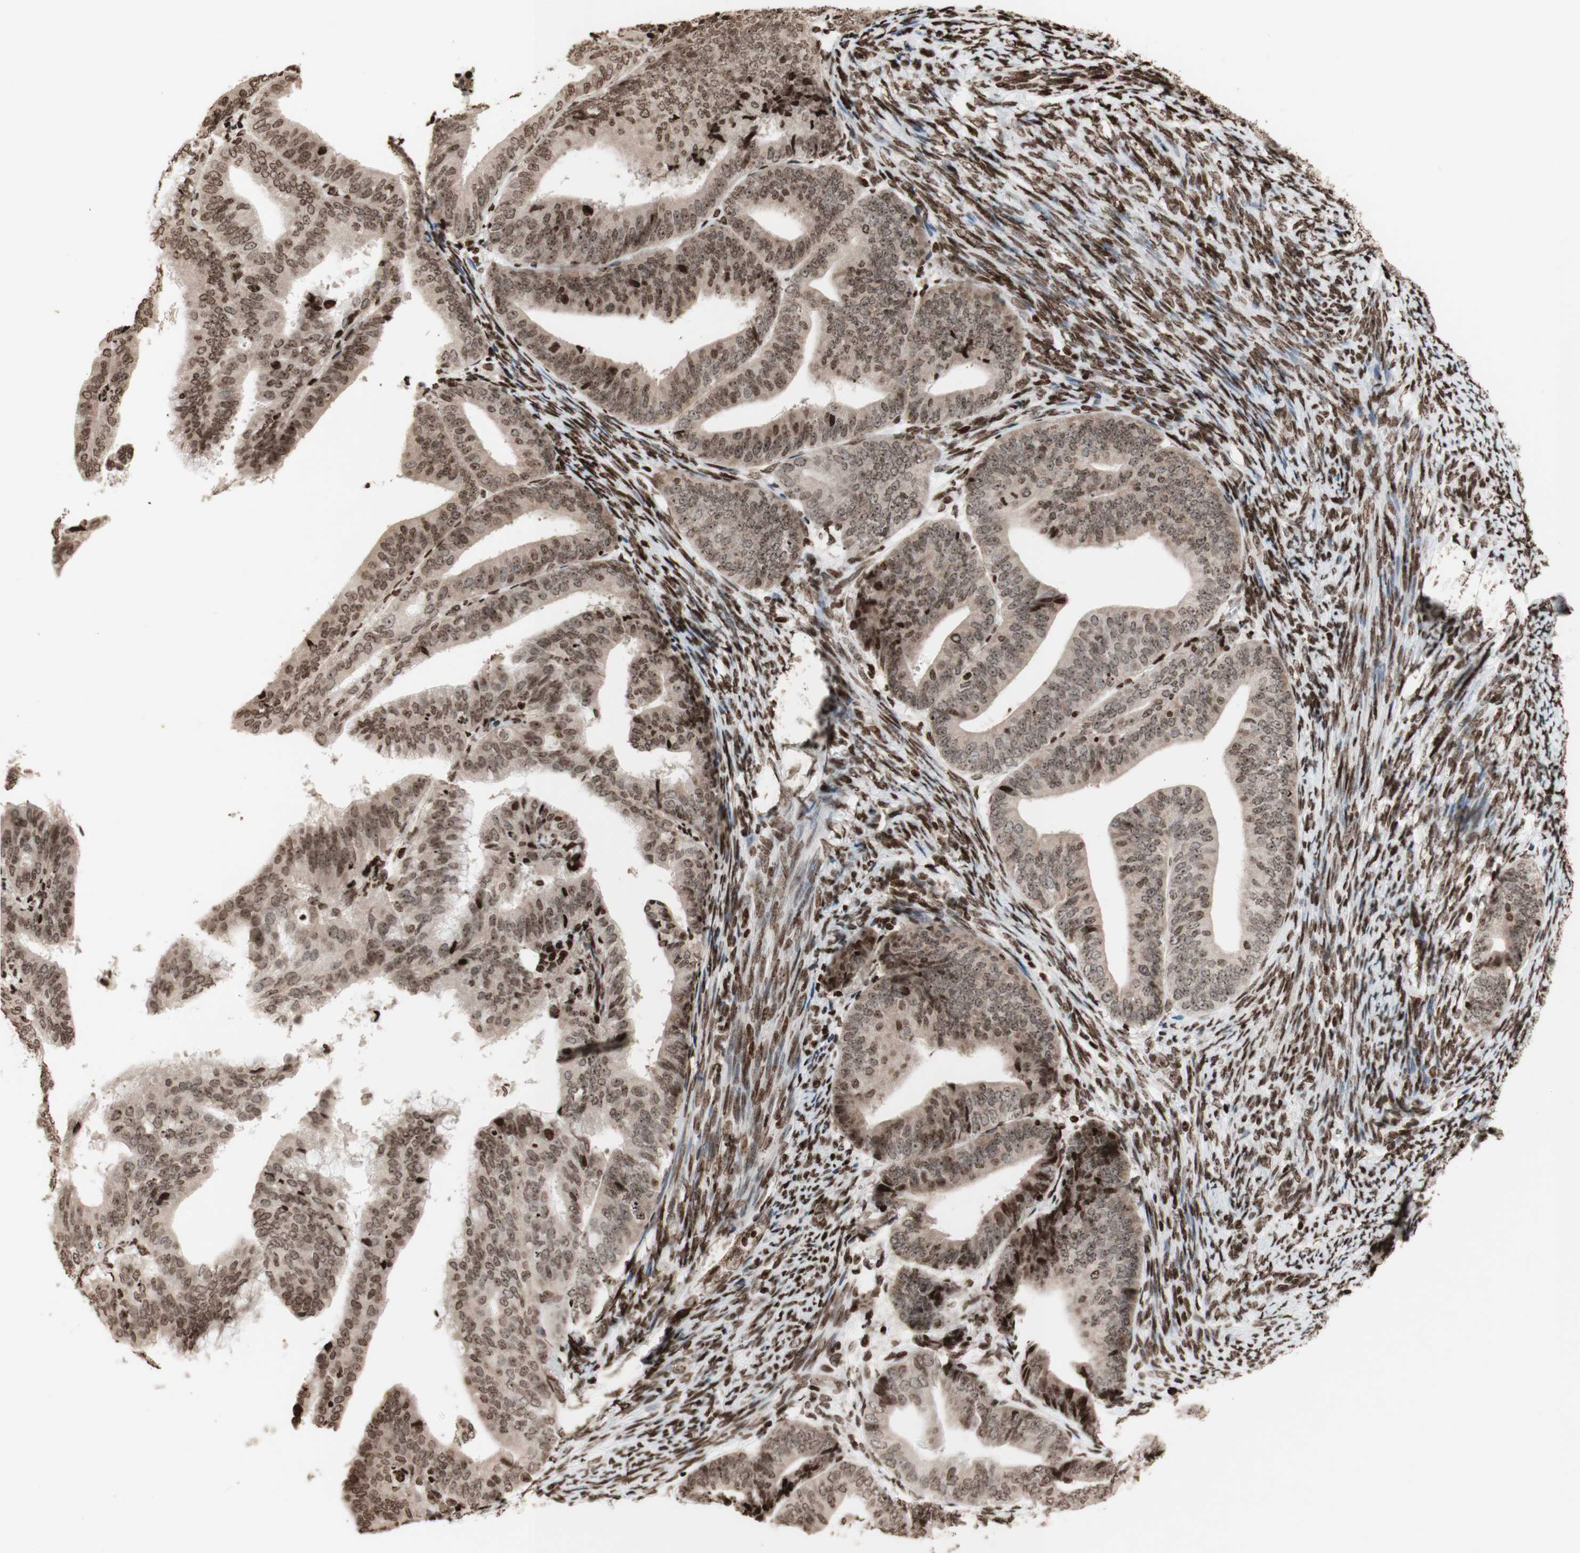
{"staining": {"intensity": "moderate", "quantity": "25%-75%", "location": "cytoplasmic/membranous,nuclear"}, "tissue": "endometrial cancer", "cell_type": "Tumor cells", "image_type": "cancer", "snomed": [{"axis": "morphology", "description": "Adenocarcinoma, NOS"}, {"axis": "topography", "description": "Endometrium"}], "caption": "Endometrial cancer (adenocarcinoma) stained with DAB (3,3'-diaminobenzidine) immunohistochemistry (IHC) exhibits medium levels of moderate cytoplasmic/membranous and nuclear staining in about 25%-75% of tumor cells.", "gene": "NCAPD2", "patient": {"sex": "female", "age": 63}}